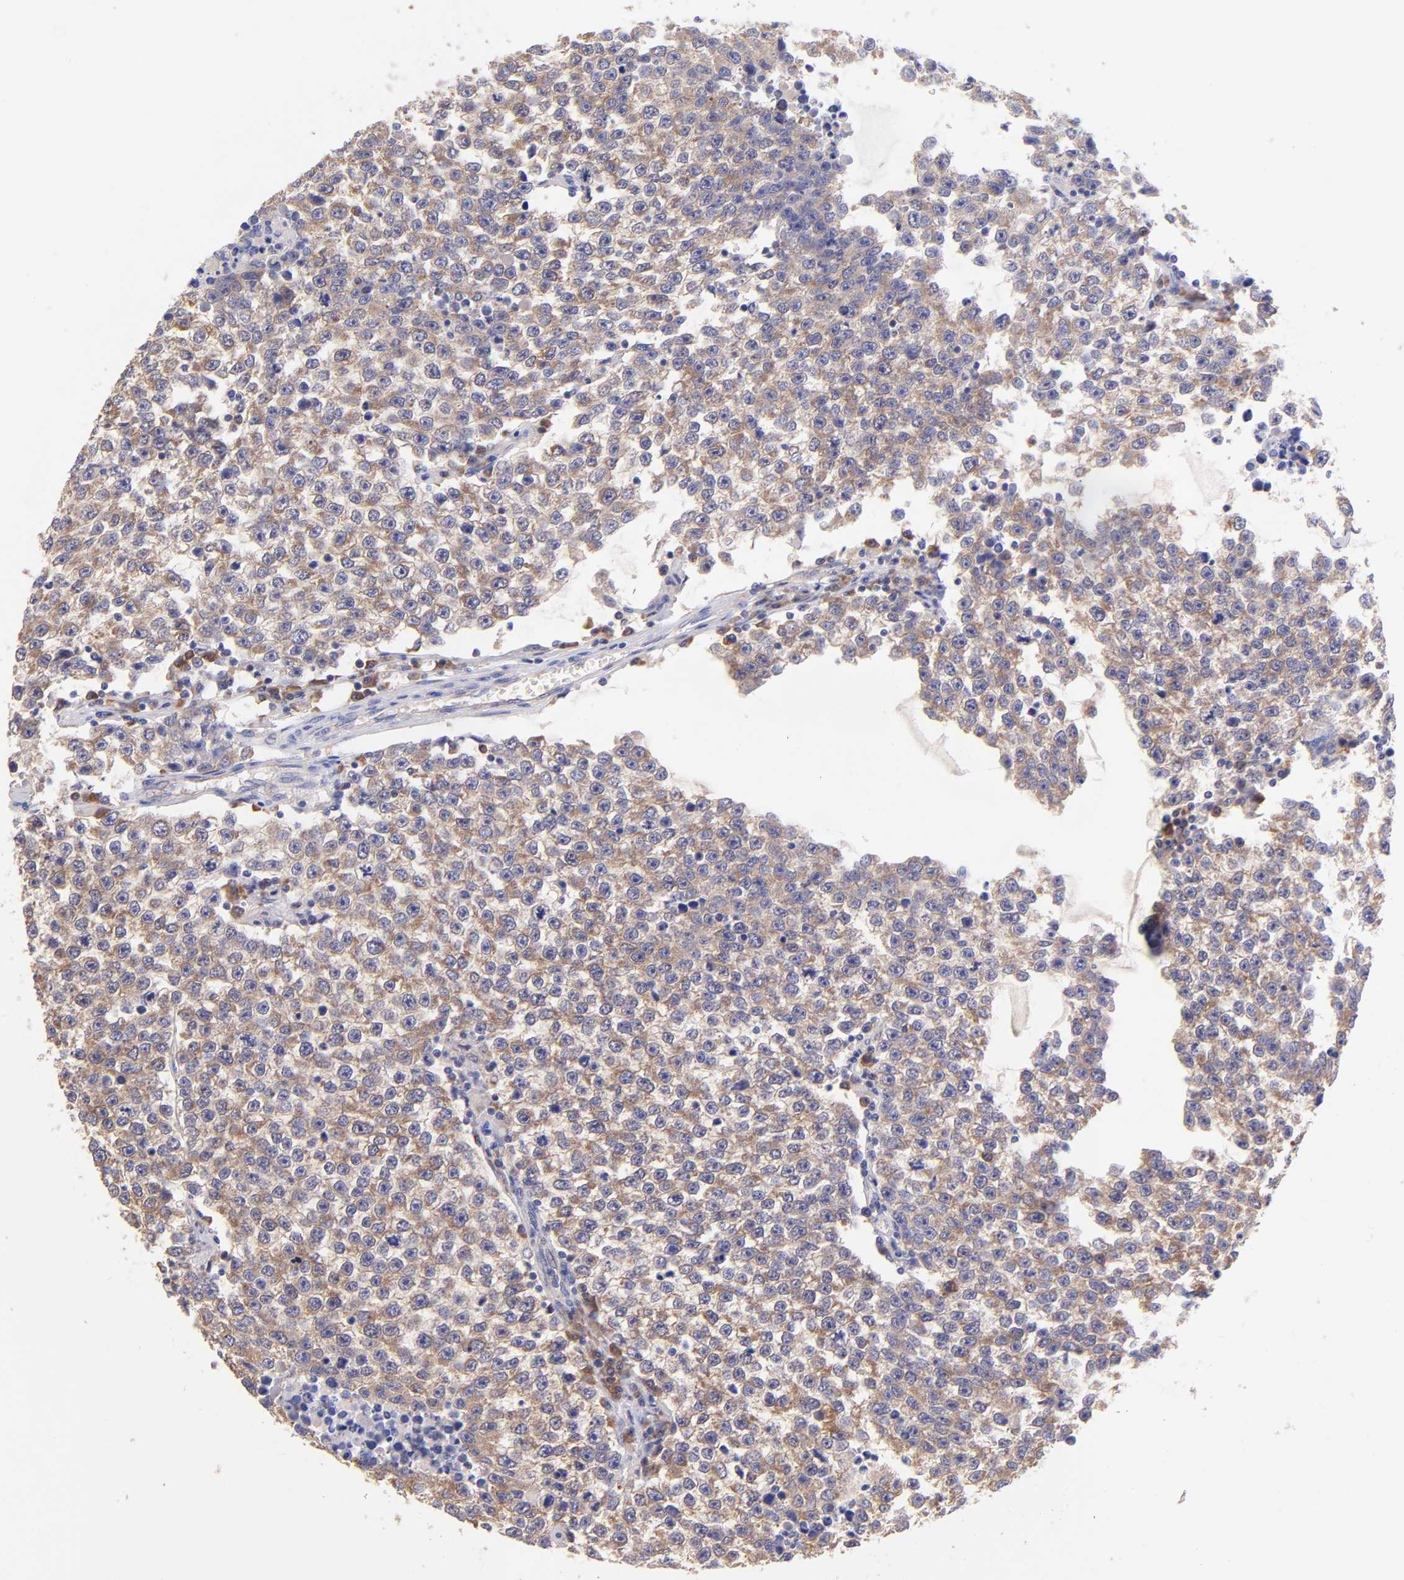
{"staining": {"intensity": "moderate", "quantity": ">75%", "location": "cytoplasmic/membranous"}, "tissue": "testis cancer", "cell_type": "Tumor cells", "image_type": "cancer", "snomed": [{"axis": "morphology", "description": "Seminoma, NOS"}, {"axis": "topography", "description": "Testis"}], "caption": "Human seminoma (testis) stained with a protein marker shows moderate staining in tumor cells.", "gene": "RPL11", "patient": {"sex": "male", "age": 36}}